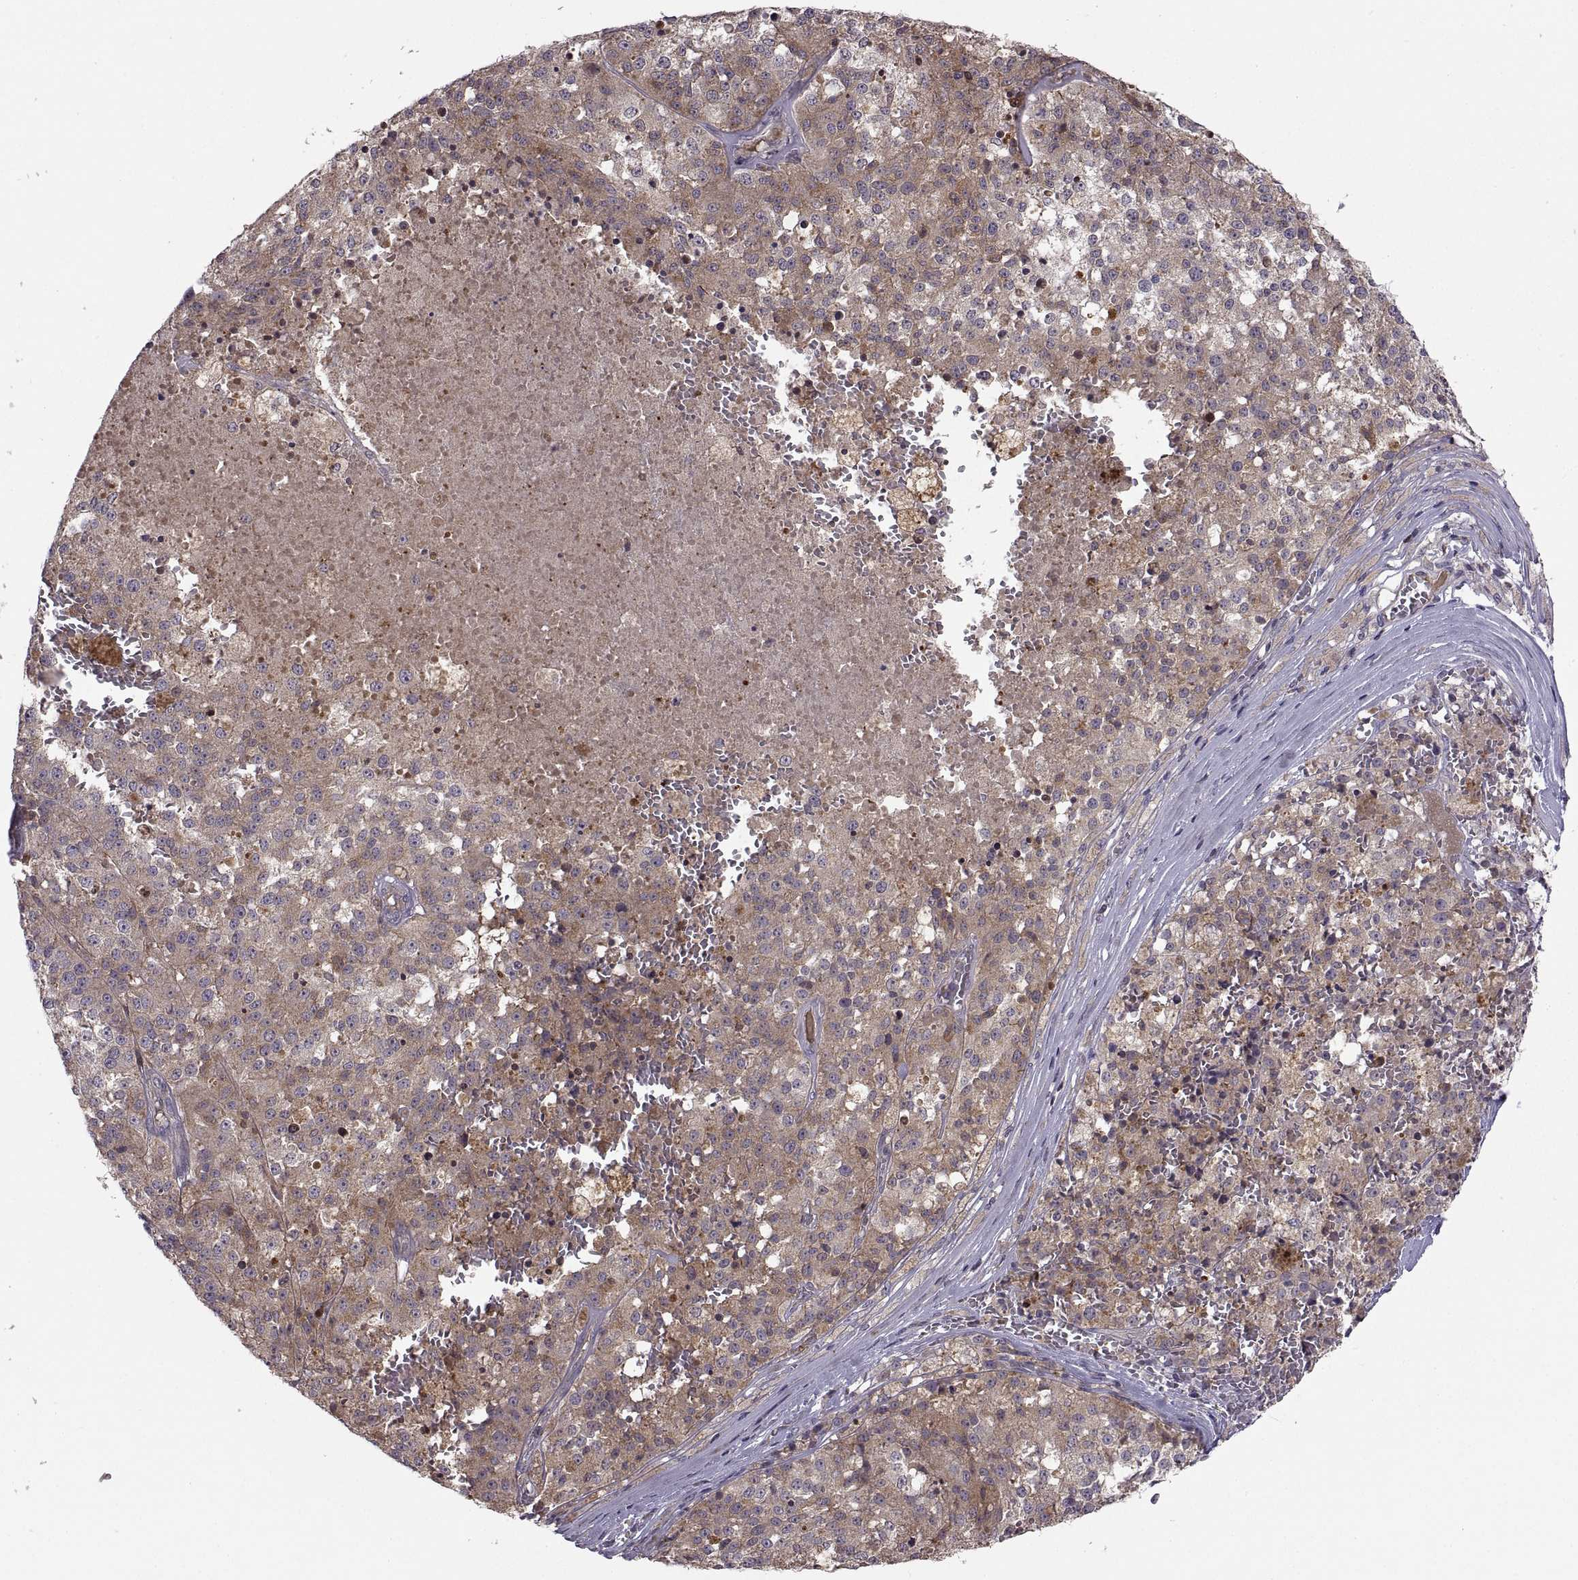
{"staining": {"intensity": "weak", "quantity": ">75%", "location": "cytoplasmic/membranous"}, "tissue": "melanoma", "cell_type": "Tumor cells", "image_type": "cancer", "snomed": [{"axis": "morphology", "description": "Malignant melanoma, Metastatic site"}, {"axis": "topography", "description": "Lymph node"}], "caption": "Melanoma was stained to show a protein in brown. There is low levels of weak cytoplasmic/membranous expression in about >75% of tumor cells. Immunohistochemistry (ihc) stains the protein of interest in brown and the nuclei are stained blue.", "gene": "NMNAT2", "patient": {"sex": "female", "age": 64}}